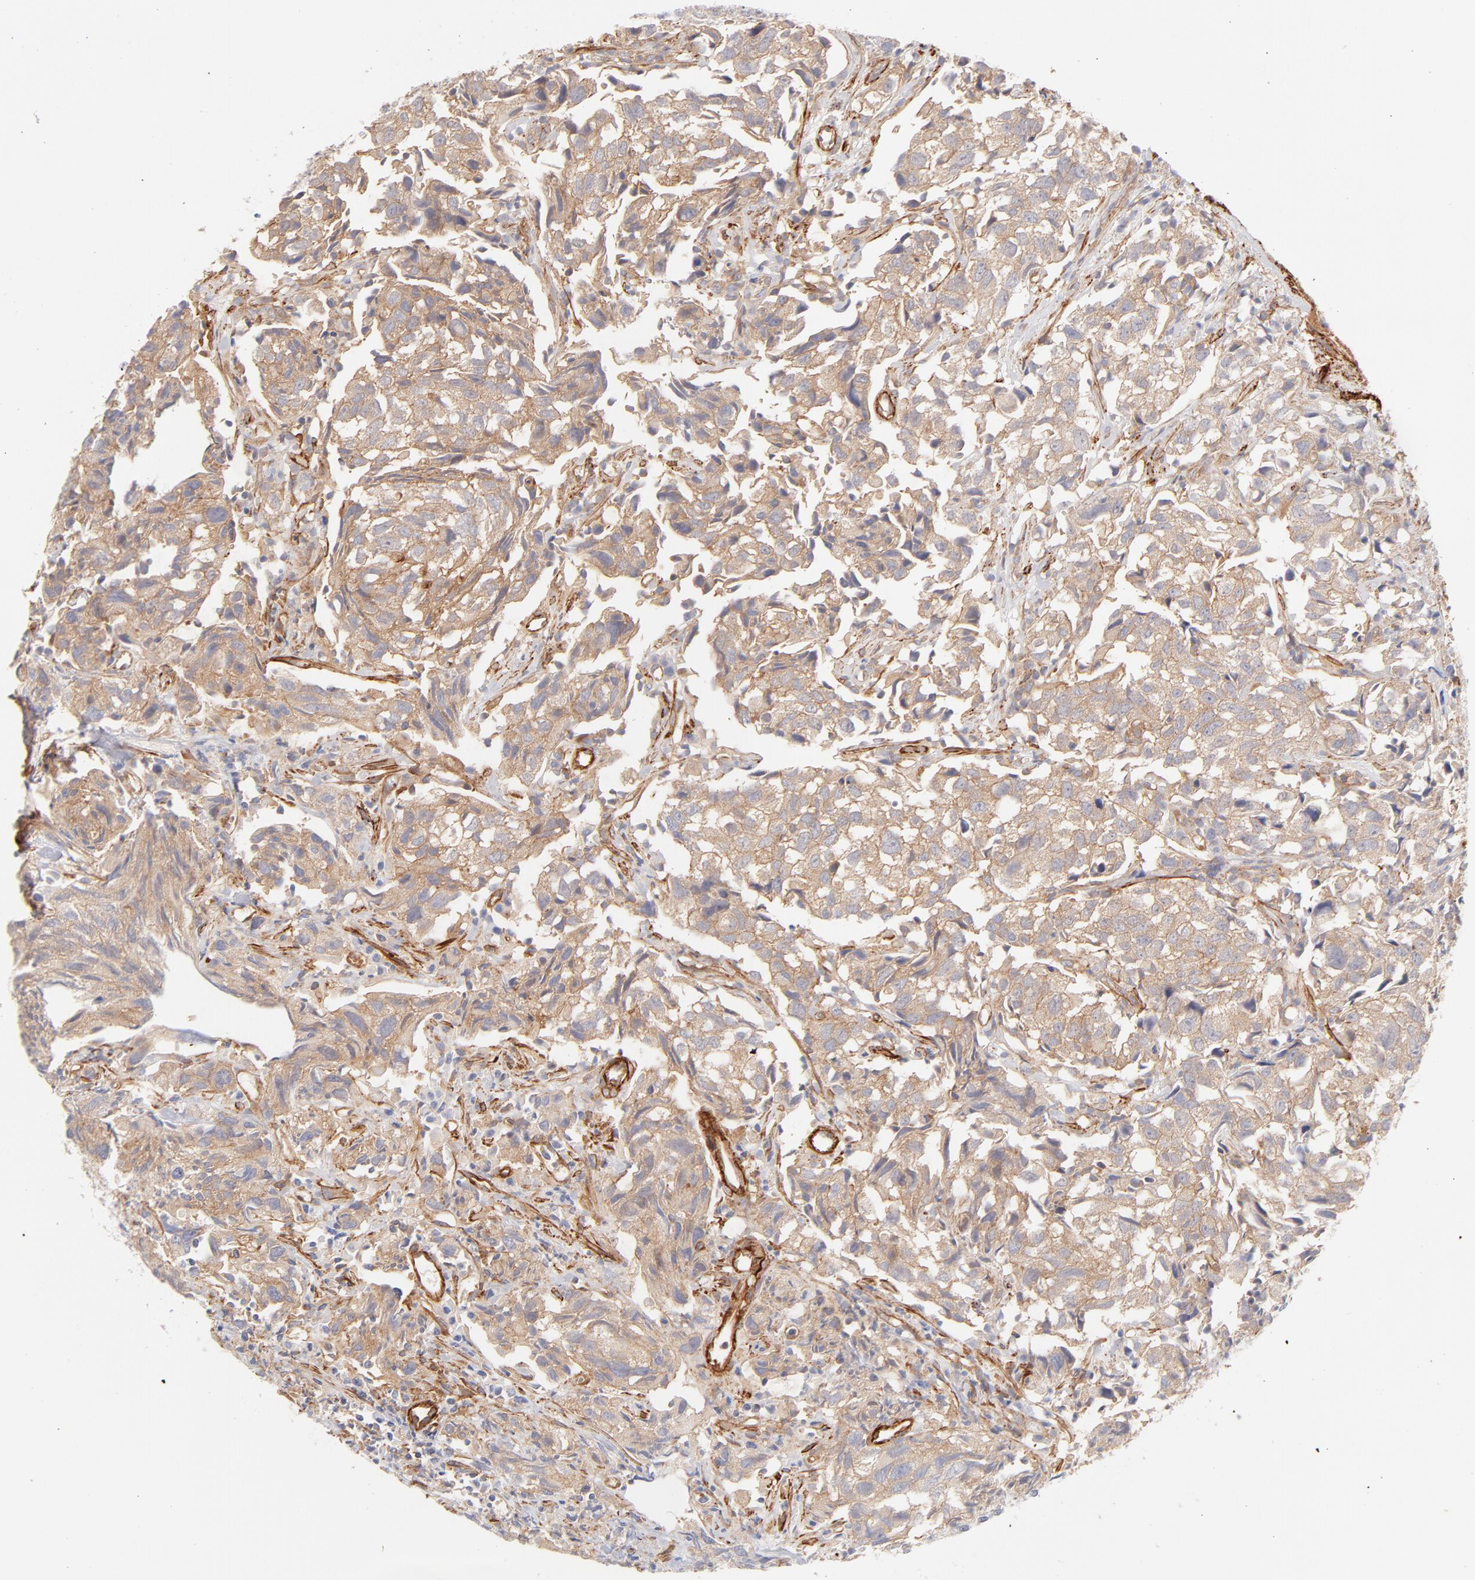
{"staining": {"intensity": "weak", "quantity": ">75%", "location": "cytoplasmic/membranous"}, "tissue": "urothelial cancer", "cell_type": "Tumor cells", "image_type": "cancer", "snomed": [{"axis": "morphology", "description": "Urothelial carcinoma, High grade"}, {"axis": "topography", "description": "Urinary bladder"}], "caption": "A low amount of weak cytoplasmic/membranous positivity is present in approximately >75% of tumor cells in urothelial cancer tissue. (Stains: DAB in brown, nuclei in blue, Microscopy: brightfield microscopy at high magnification).", "gene": "LDLRAP1", "patient": {"sex": "female", "age": 75}}